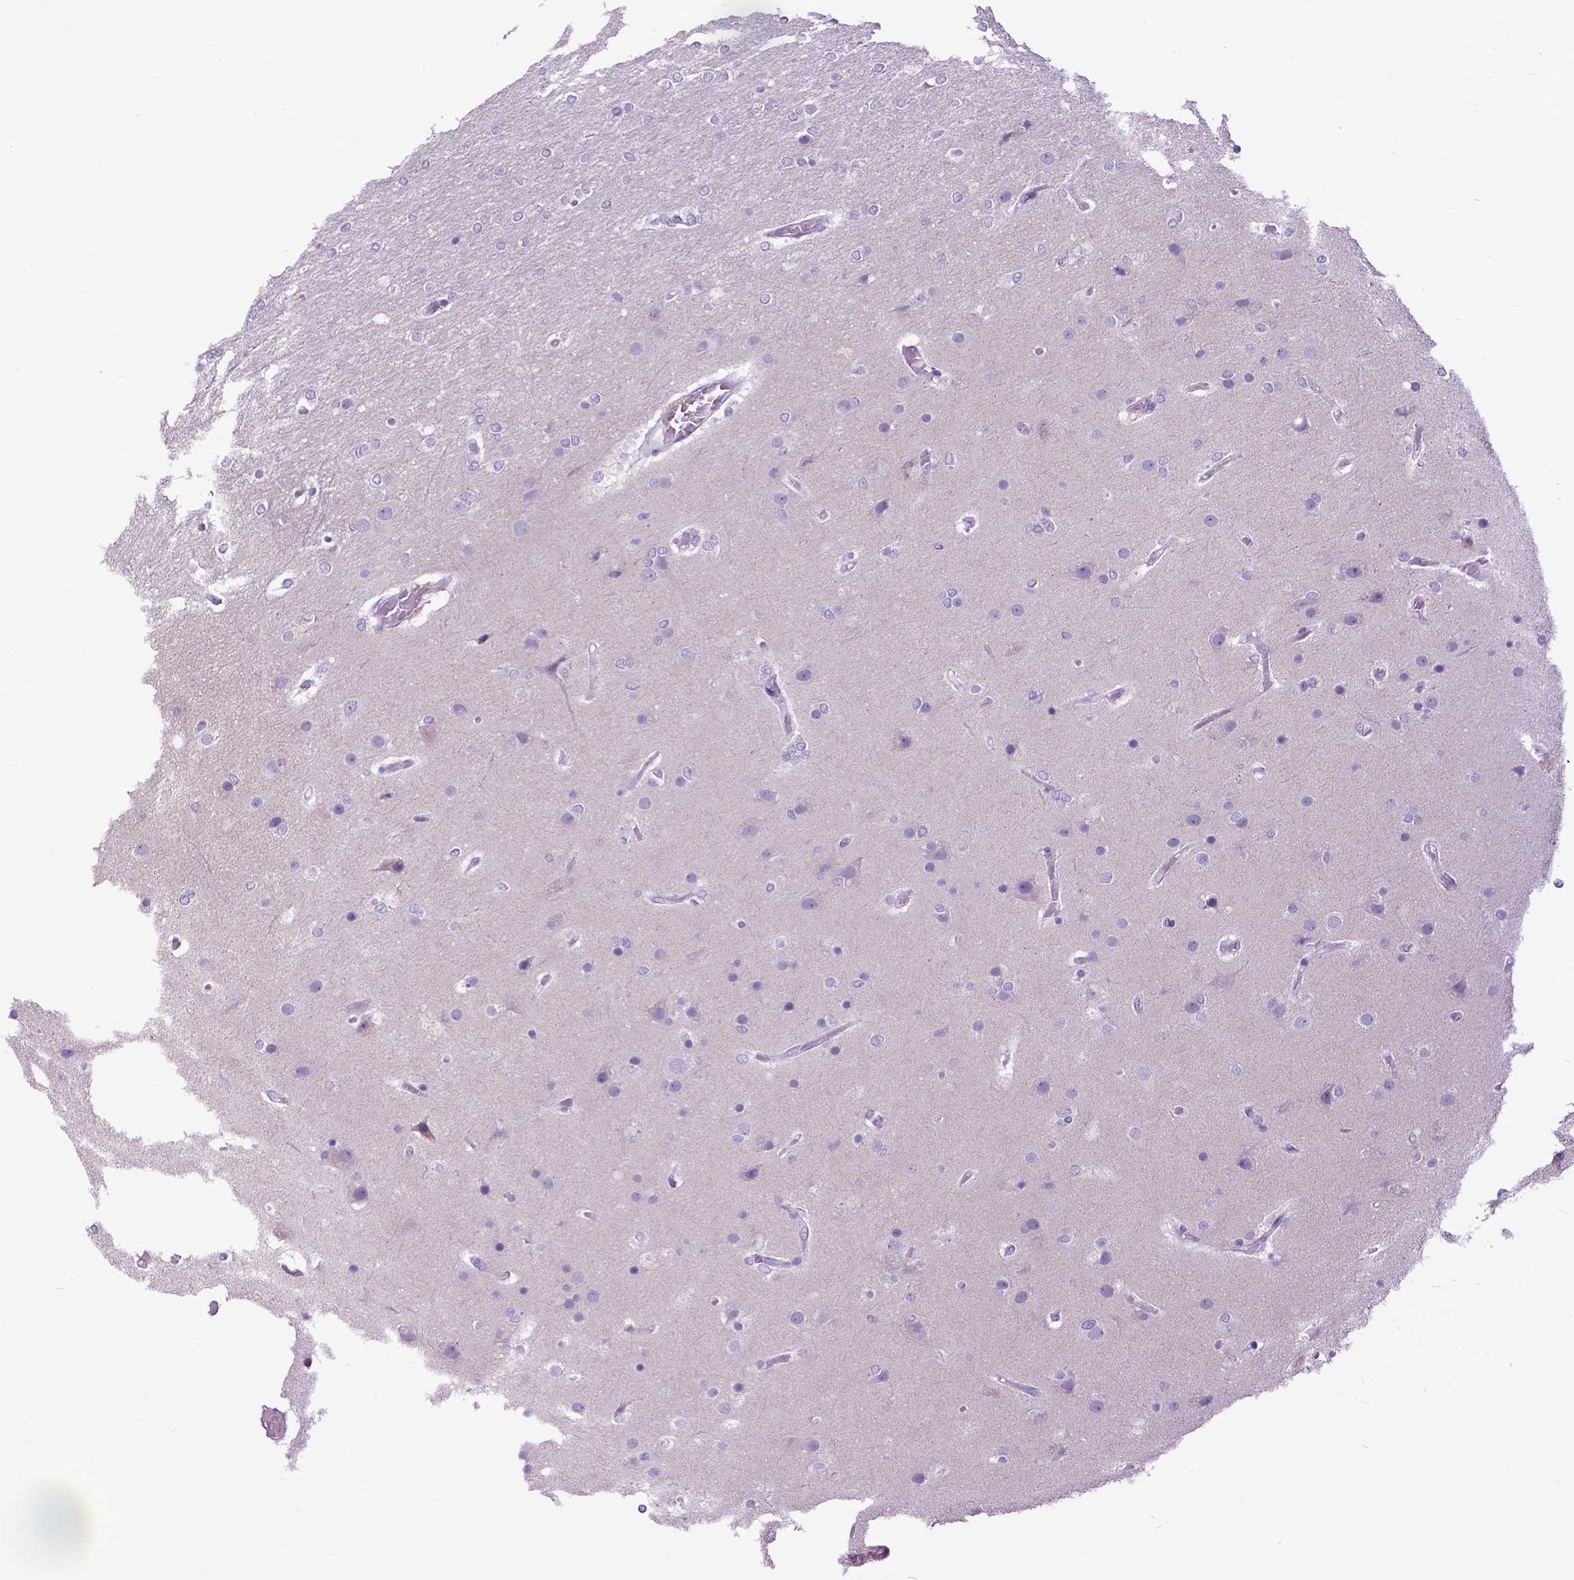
{"staining": {"intensity": "negative", "quantity": "none", "location": "none"}, "tissue": "glioma", "cell_type": "Tumor cells", "image_type": "cancer", "snomed": [{"axis": "morphology", "description": "Glioma, malignant, High grade"}, {"axis": "topography", "description": "Brain"}], "caption": "Micrograph shows no significant protein staining in tumor cells of malignant glioma (high-grade).", "gene": "RAB25", "patient": {"sex": "female", "age": 61}}